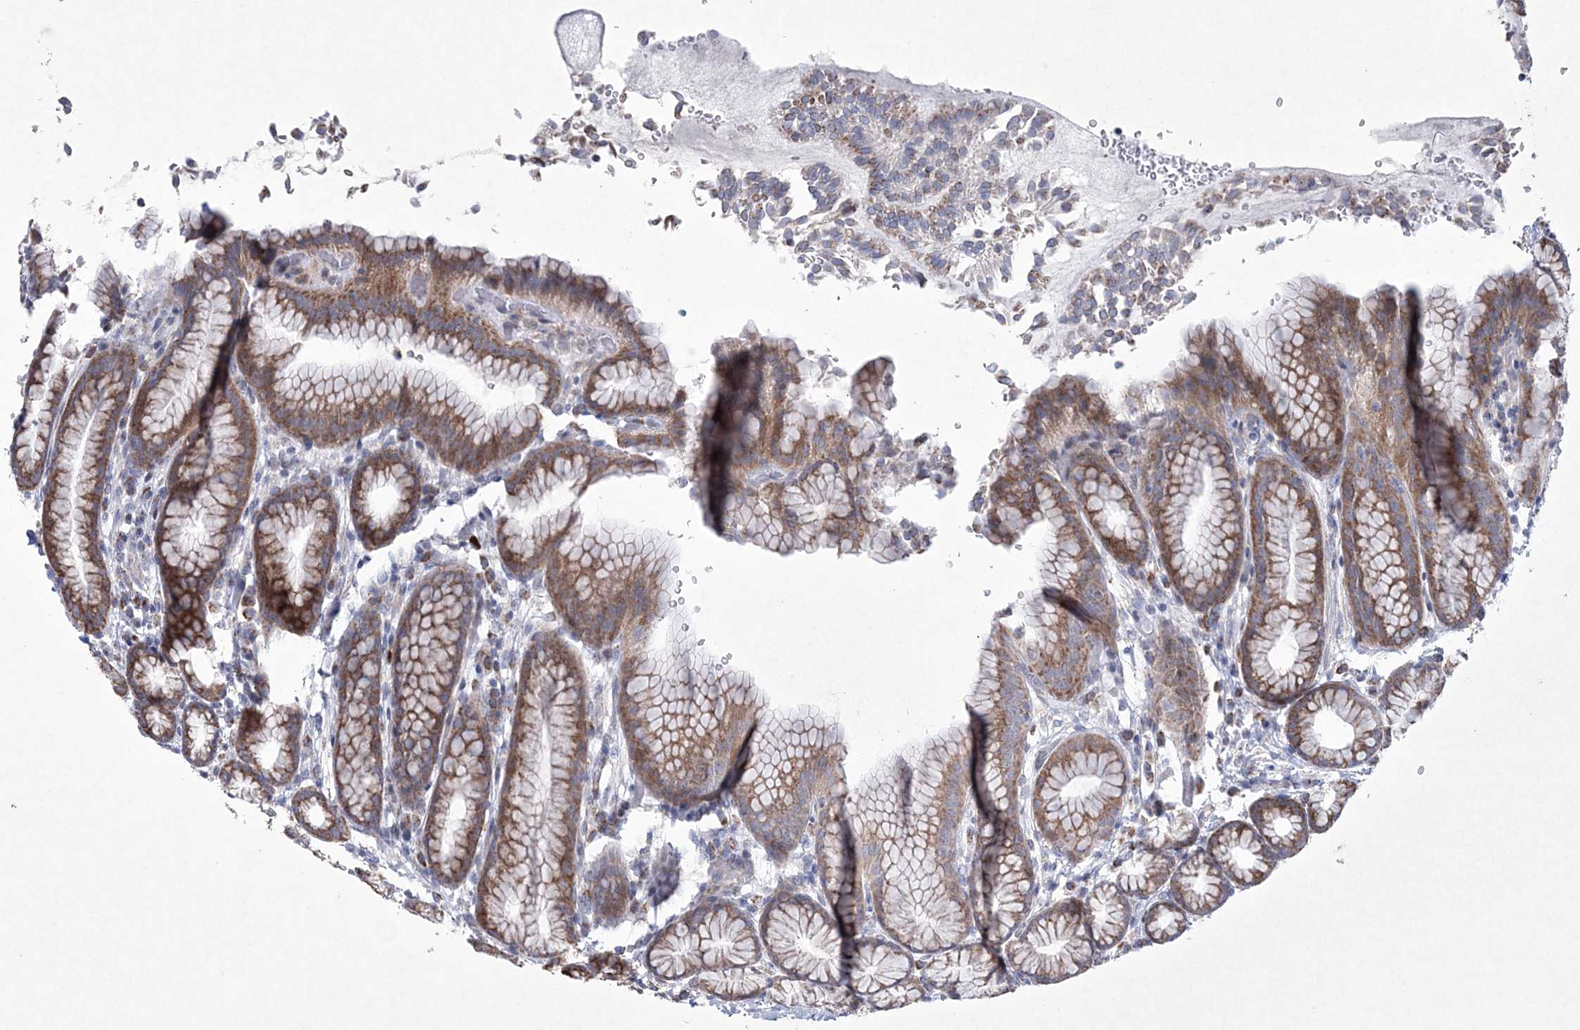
{"staining": {"intensity": "strong", "quantity": ">75%", "location": "cytoplasmic/membranous"}, "tissue": "stomach", "cell_type": "Glandular cells", "image_type": "normal", "snomed": [{"axis": "morphology", "description": "Normal tissue, NOS"}, {"axis": "topography", "description": "Stomach"}], "caption": "Stomach stained with DAB IHC demonstrates high levels of strong cytoplasmic/membranous expression in approximately >75% of glandular cells.", "gene": "CES4A", "patient": {"sex": "male", "age": 42}}